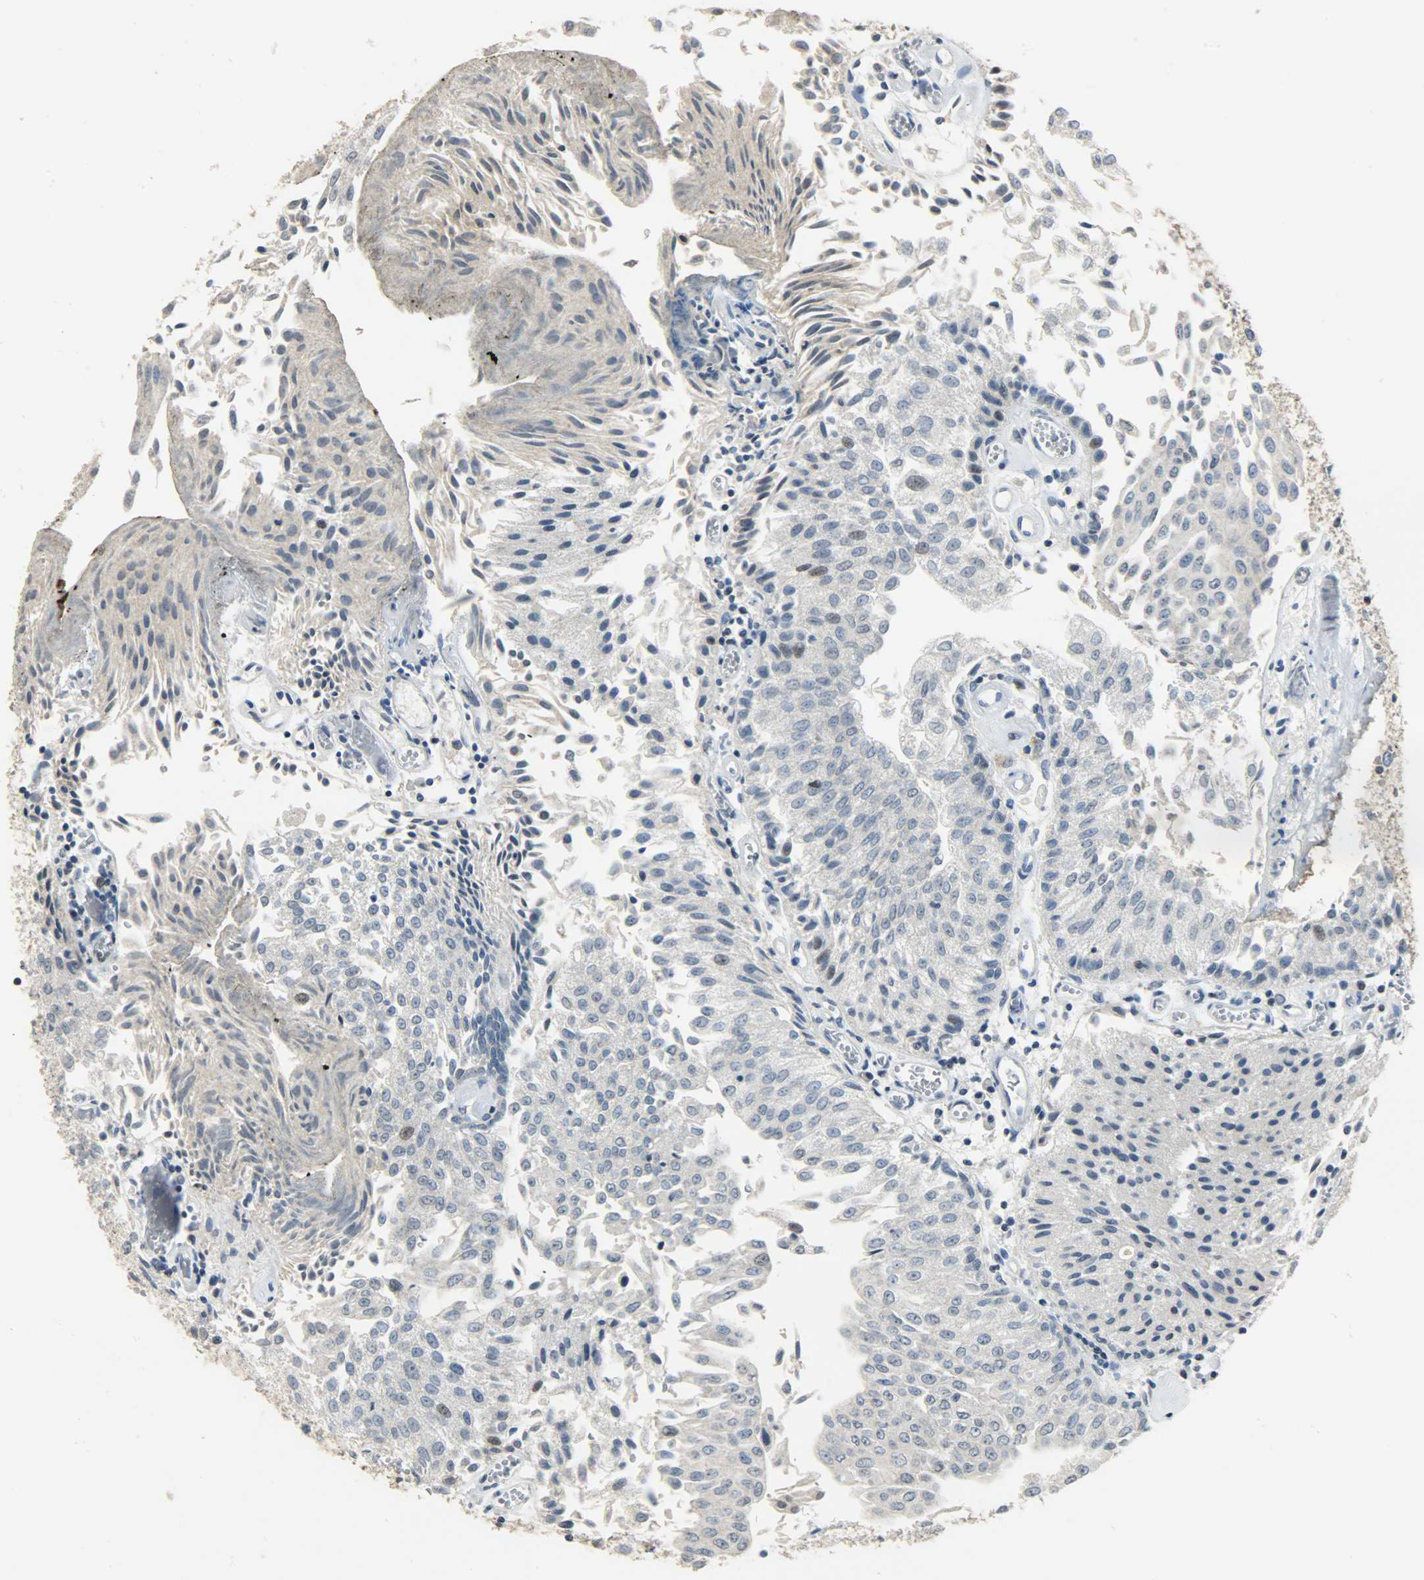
{"staining": {"intensity": "negative", "quantity": "none", "location": "none"}, "tissue": "urothelial cancer", "cell_type": "Tumor cells", "image_type": "cancer", "snomed": [{"axis": "morphology", "description": "Urothelial carcinoma, Low grade"}, {"axis": "topography", "description": "Urinary bladder"}], "caption": "A histopathology image of human low-grade urothelial carcinoma is negative for staining in tumor cells.", "gene": "DNAJB6", "patient": {"sex": "male", "age": 86}}